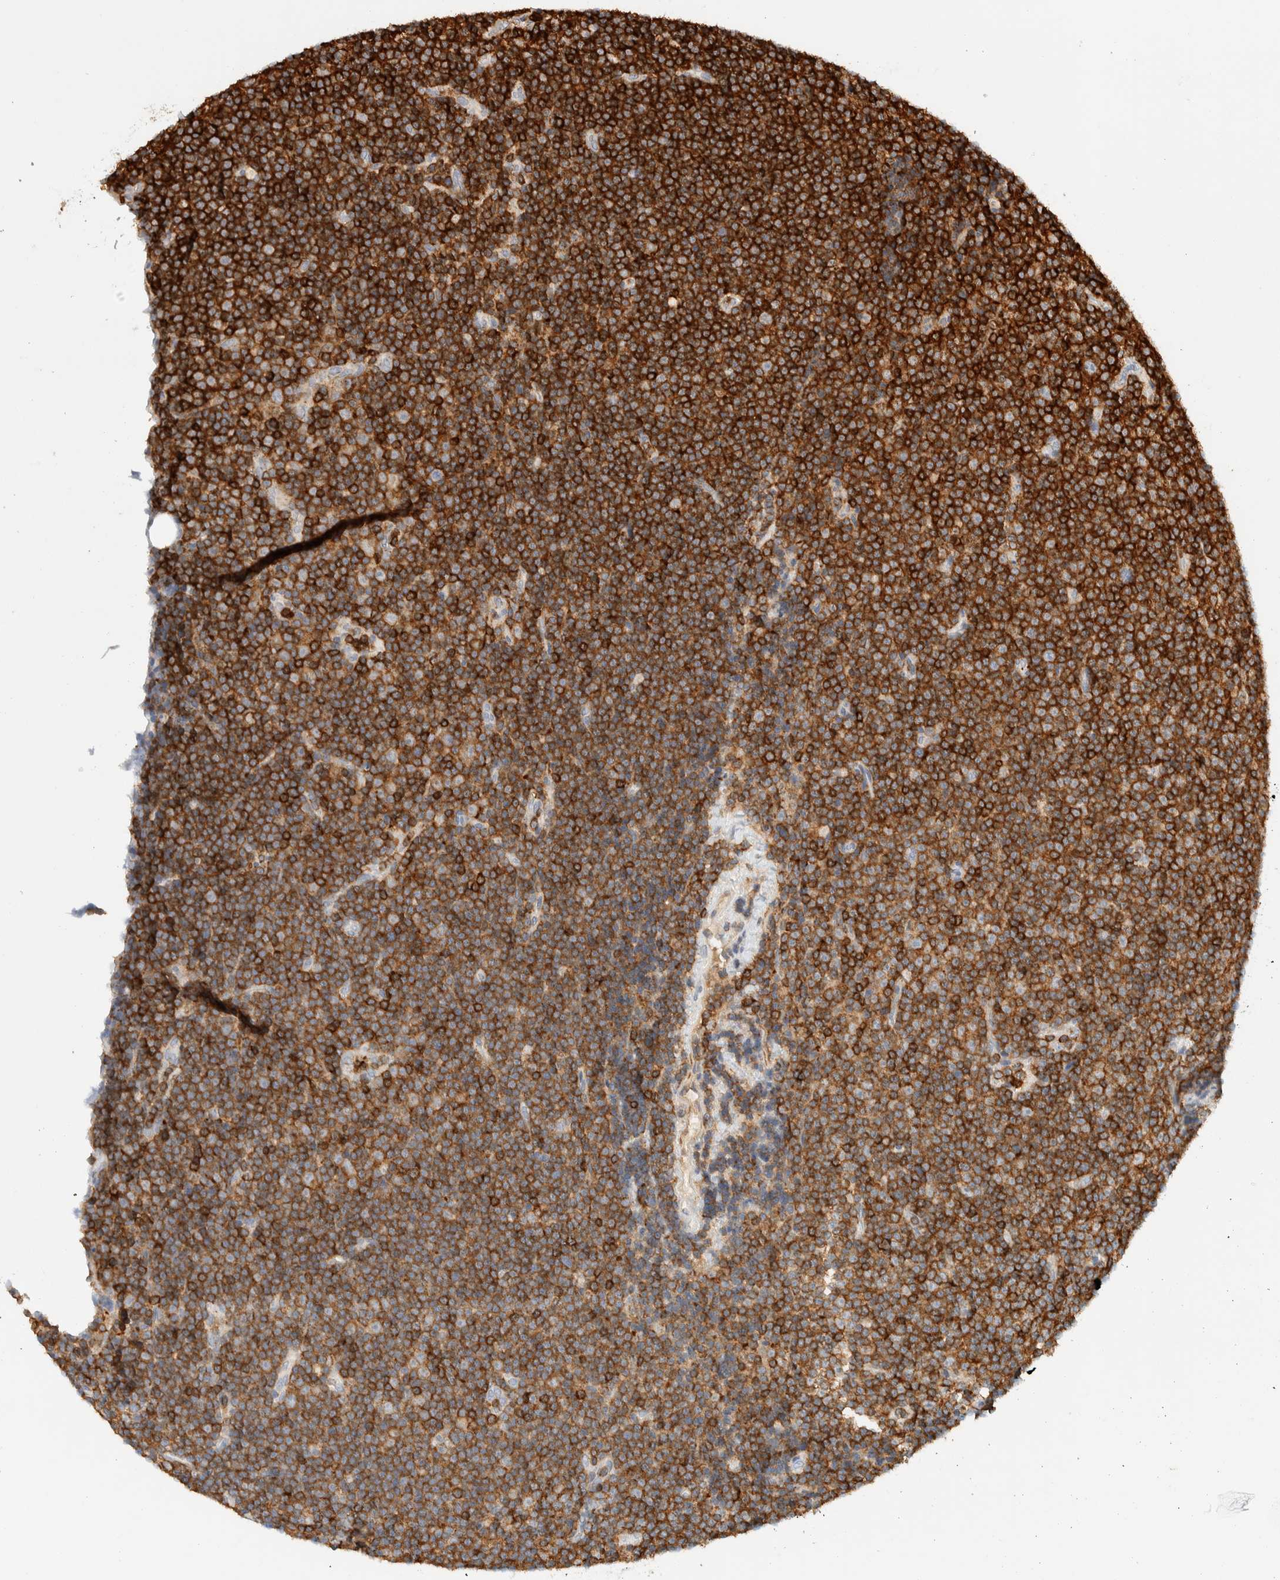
{"staining": {"intensity": "strong", "quantity": ">75%", "location": "cytoplasmic/membranous"}, "tissue": "lymphoma", "cell_type": "Tumor cells", "image_type": "cancer", "snomed": [{"axis": "morphology", "description": "Malignant lymphoma, non-Hodgkin's type, Low grade"}, {"axis": "topography", "description": "Lymph node"}], "caption": "Protein expression analysis of human lymphoma reveals strong cytoplasmic/membranous expression in approximately >75% of tumor cells. The protein is stained brown, and the nuclei are stained in blue (DAB (3,3'-diaminobenzidine) IHC with brightfield microscopy, high magnification).", "gene": "RUNDC1", "patient": {"sex": "female", "age": 67}}